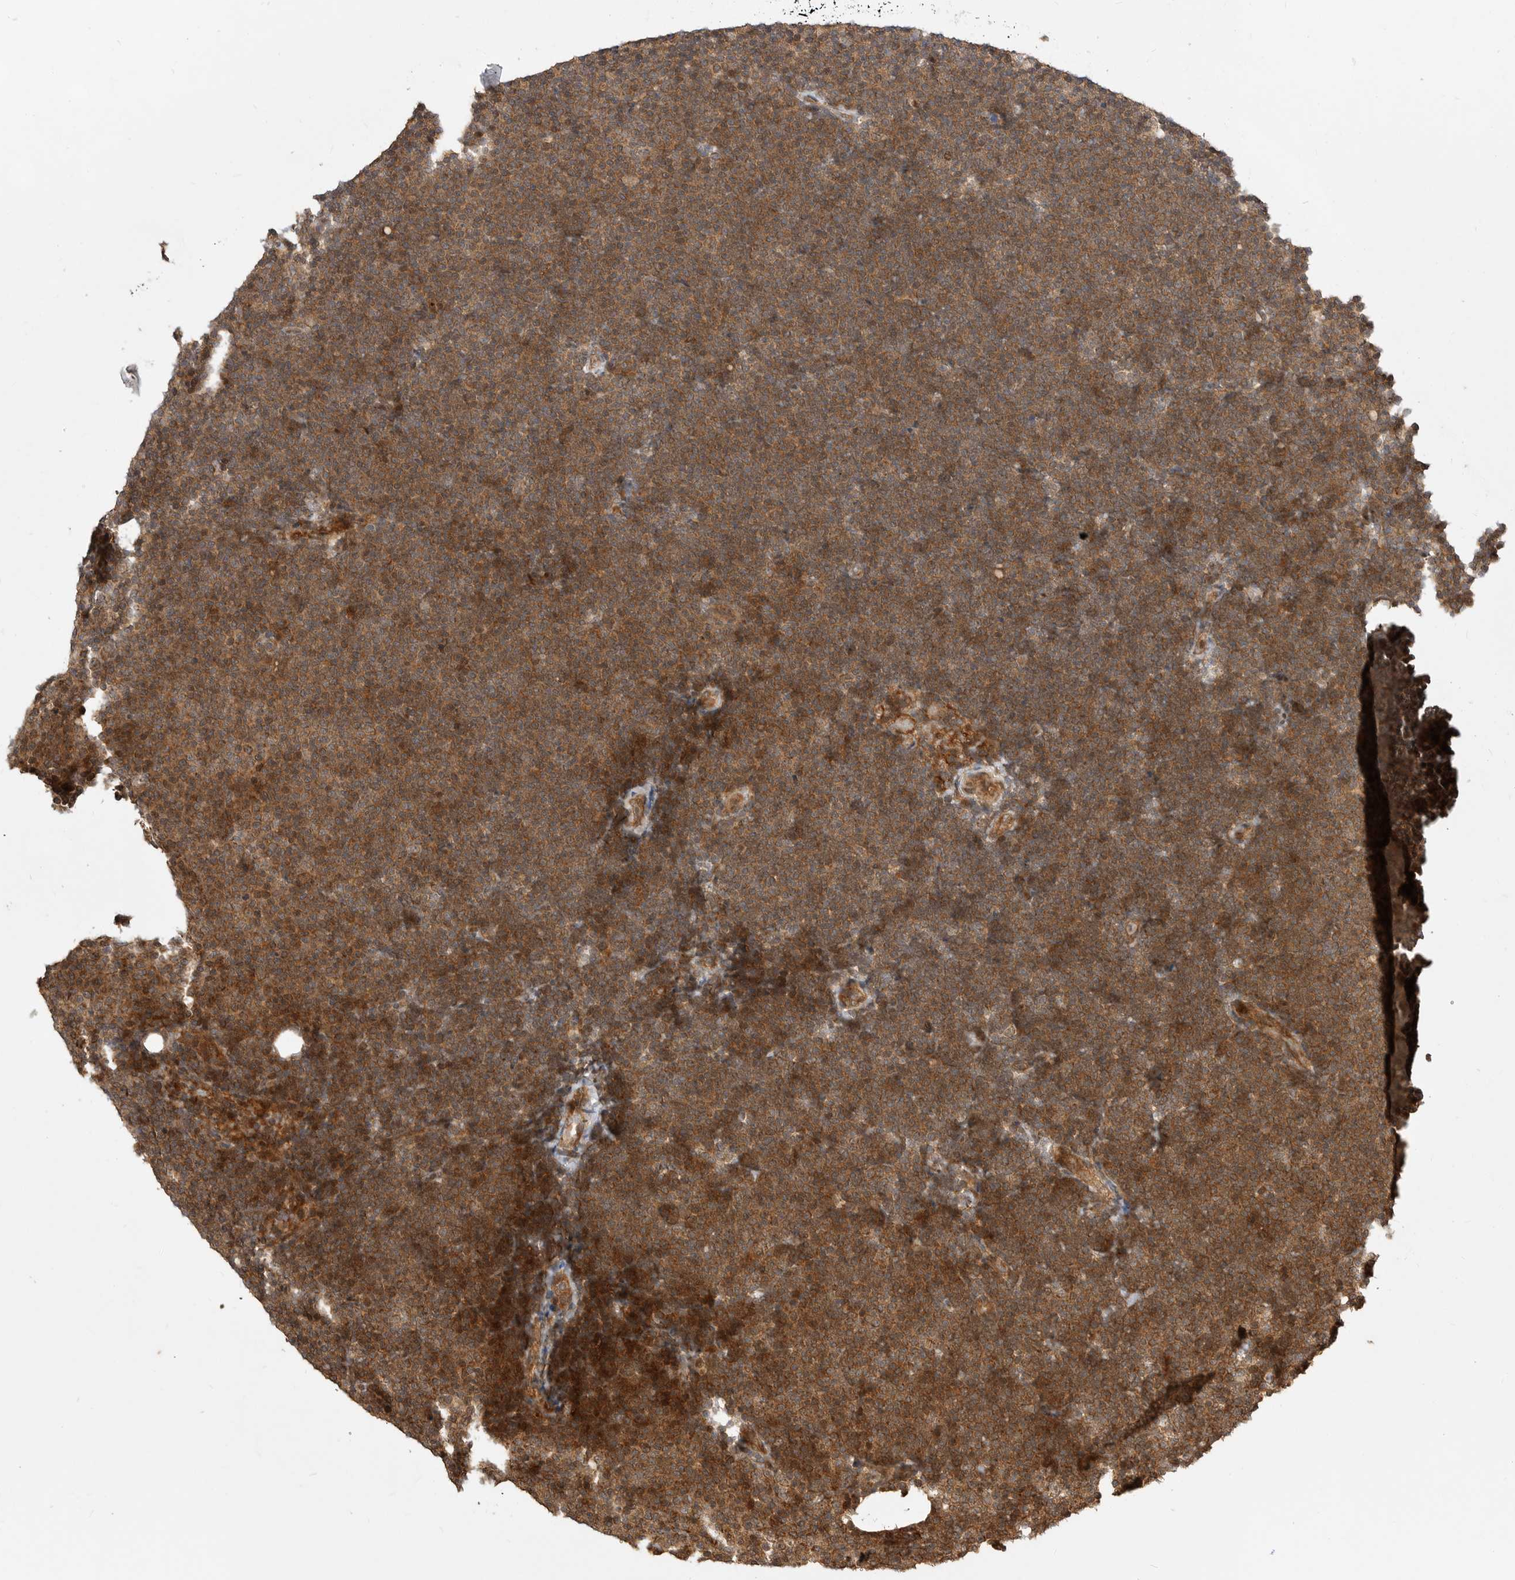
{"staining": {"intensity": "moderate", "quantity": ">75%", "location": "cytoplasmic/membranous"}, "tissue": "lymphoma", "cell_type": "Tumor cells", "image_type": "cancer", "snomed": [{"axis": "morphology", "description": "Malignant lymphoma, non-Hodgkin's type, Low grade"}, {"axis": "topography", "description": "Lymph node"}], "caption": "Lymphoma stained with a brown dye demonstrates moderate cytoplasmic/membranous positive staining in about >75% of tumor cells.", "gene": "ADPRS", "patient": {"sex": "female", "age": 53}}